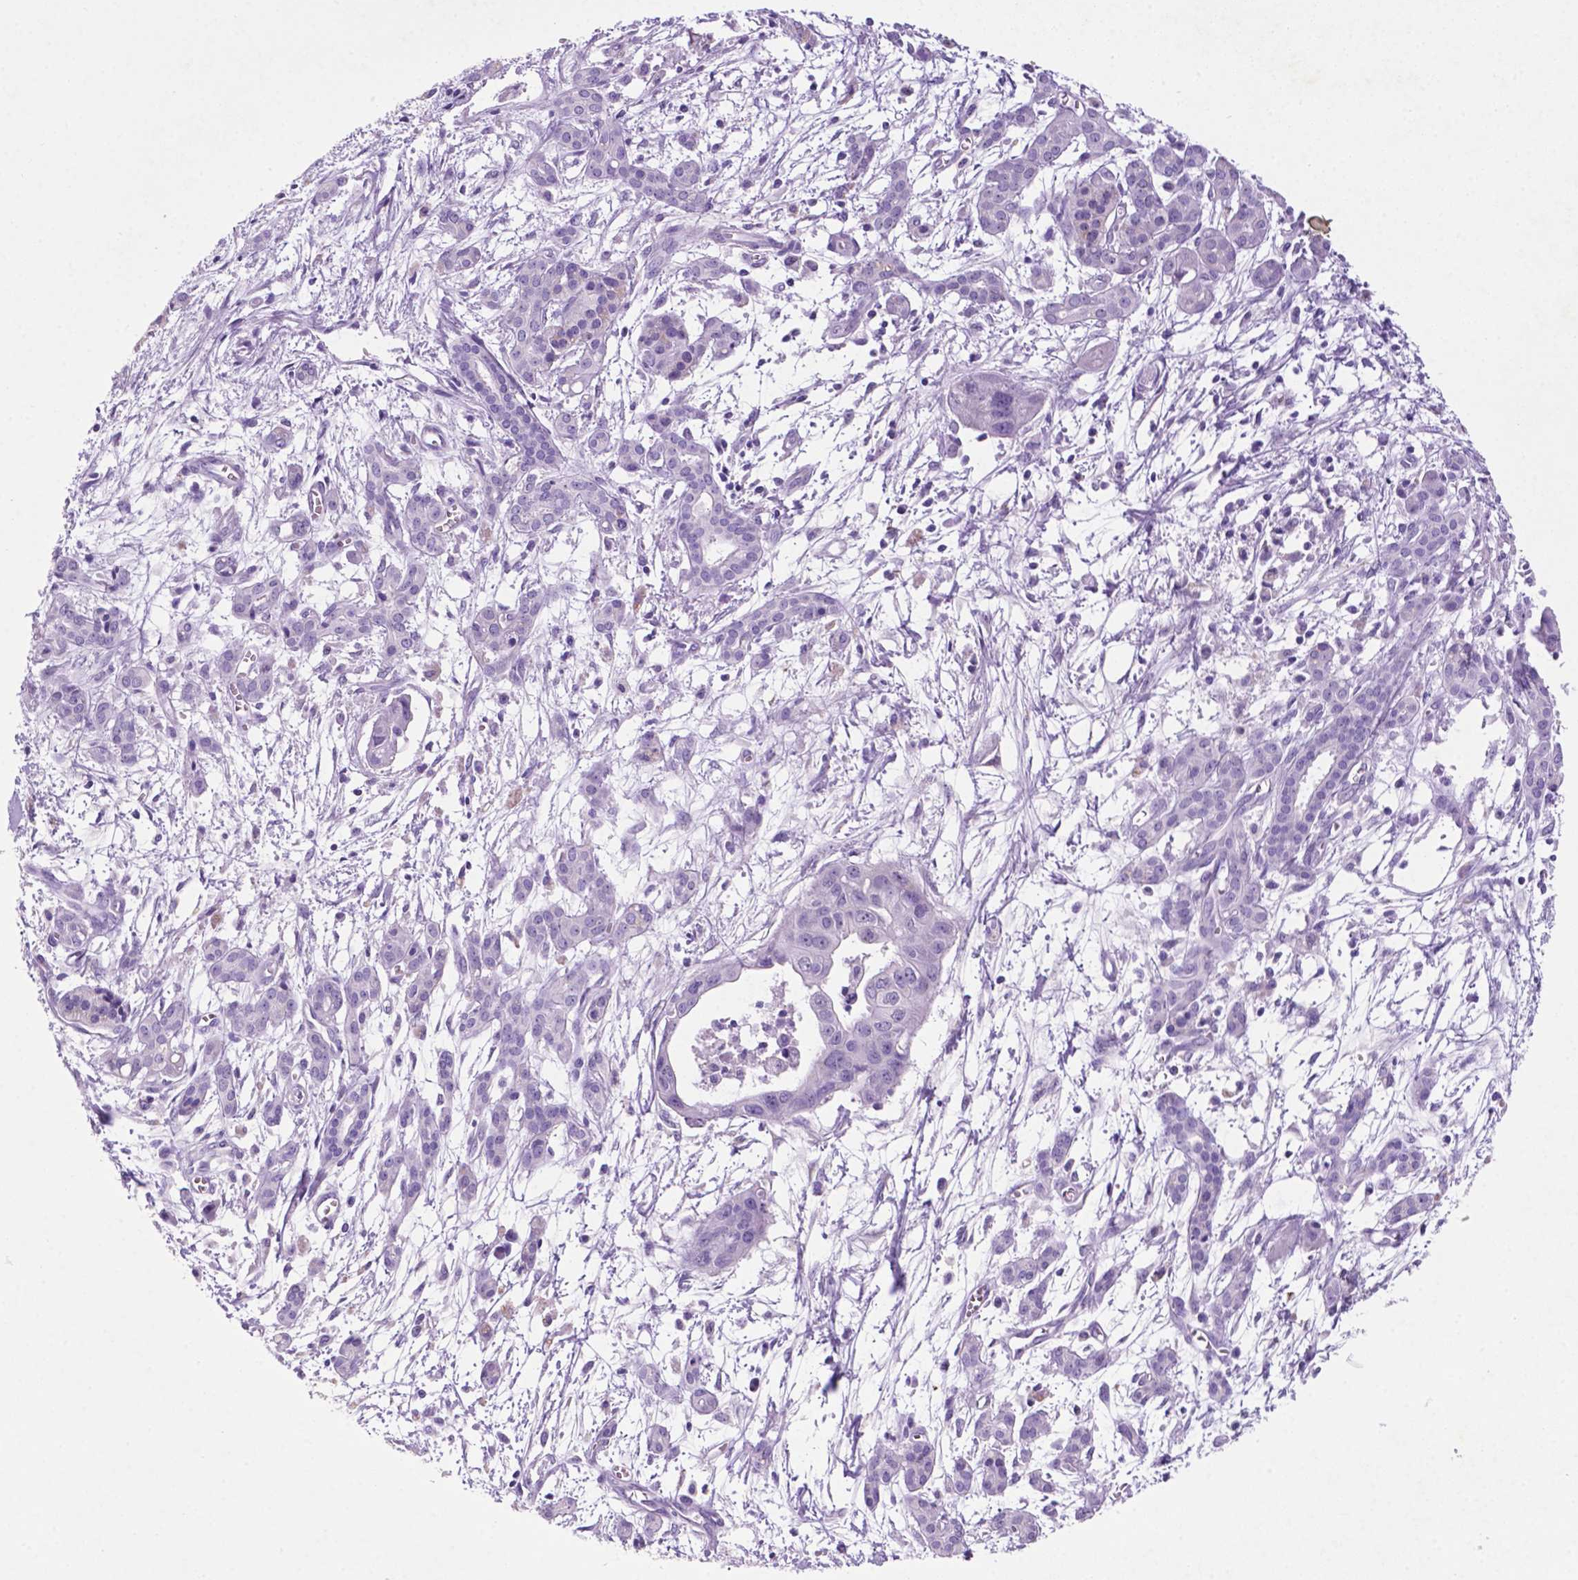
{"staining": {"intensity": "negative", "quantity": "none", "location": "none"}, "tissue": "pancreatic cancer", "cell_type": "Tumor cells", "image_type": "cancer", "snomed": [{"axis": "morphology", "description": "Adenocarcinoma, NOS"}, {"axis": "topography", "description": "Pancreas"}], "caption": "A high-resolution histopathology image shows immunohistochemistry (IHC) staining of pancreatic adenocarcinoma, which shows no significant positivity in tumor cells. (Immunohistochemistry (ihc), brightfield microscopy, high magnification).", "gene": "C18orf21", "patient": {"sex": "male", "age": 60}}